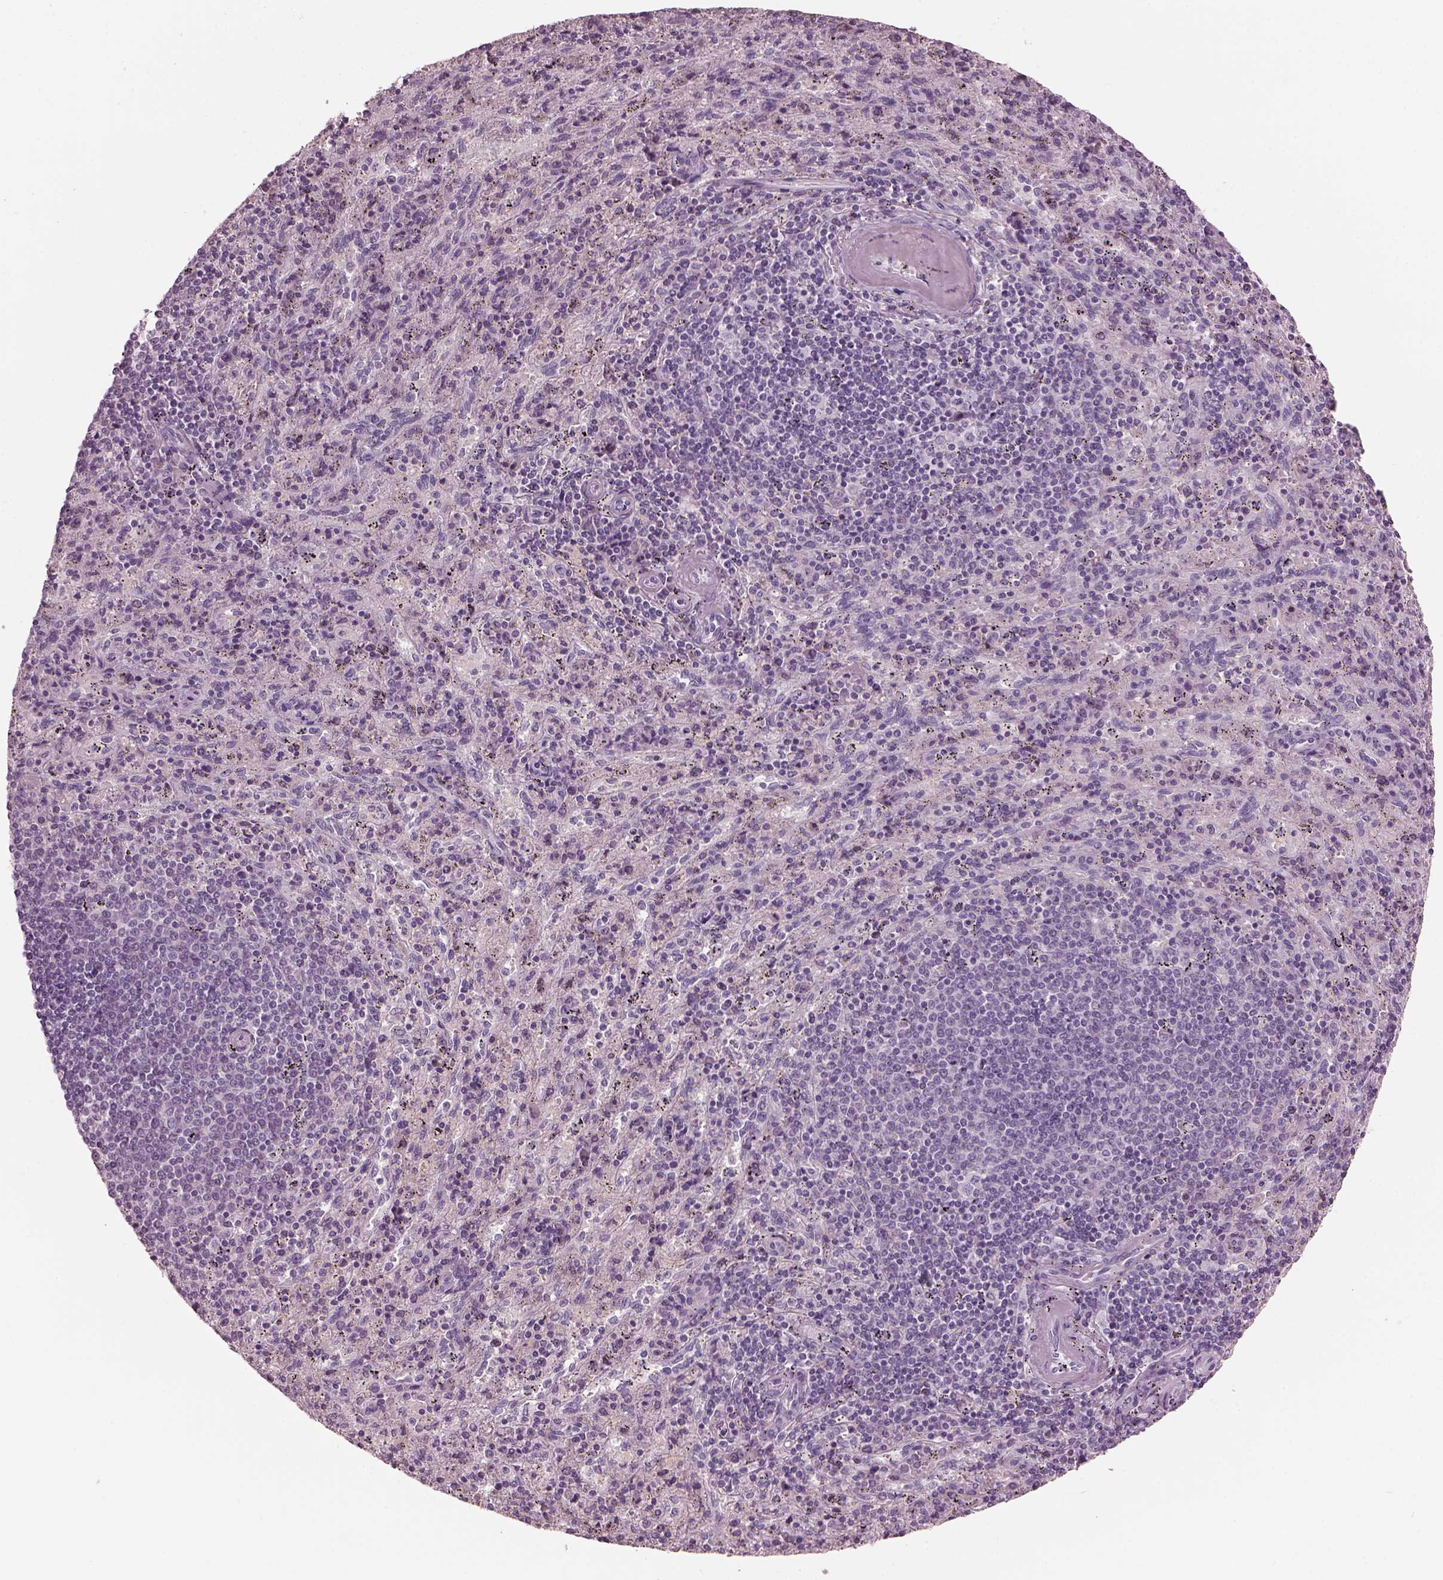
{"staining": {"intensity": "negative", "quantity": "none", "location": "none"}, "tissue": "spleen", "cell_type": "Cells in red pulp", "image_type": "normal", "snomed": [{"axis": "morphology", "description": "Normal tissue, NOS"}, {"axis": "topography", "description": "Spleen"}], "caption": "Immunohistochemistry (IHC) of benign human spleen reveals no staining in cells in red pulp. (Stains: DAB (3,3'-diaminobenzidine) immunohistochemistry with hematoxylin counter stain, Microscopy: brightfield microscopy at high magnification).", "gene": "PACRG", "patient": {"sex": "male", "age": 57}}